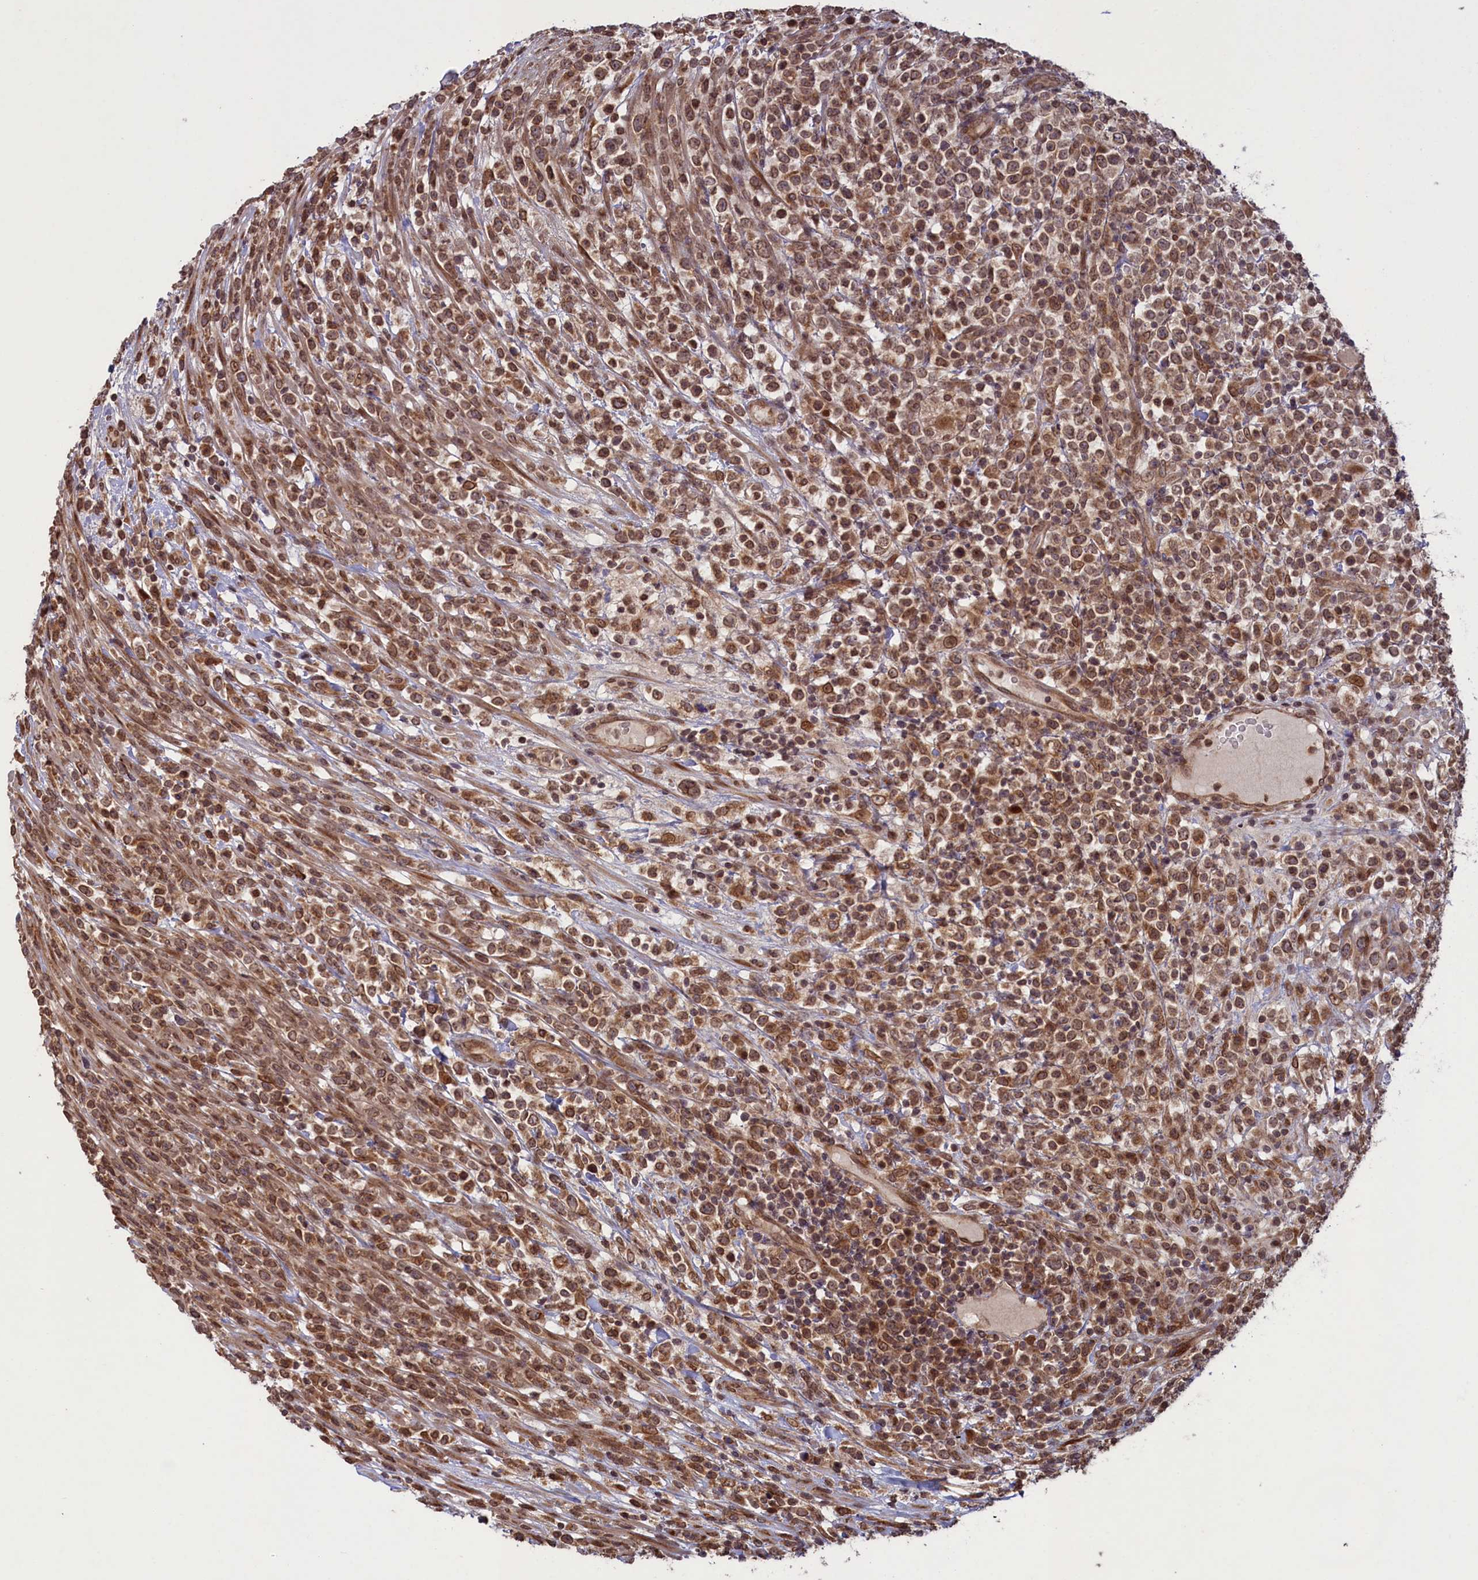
{"staining": {"intensity": "moderate", "quantity": ">75%", "location": "cytoplasmic/membranous,nuclear"}, "tissue": "lymphoma", "cell_type": "Tumor cells", "image_type": "cancer", "snomed": [{"axis": "morphology", "description": "Malignant lymphoma, non-Hodgkin's type, High grade"}, {"axis": "topography", "description": "Colon"}], "caption": "Immunohistochemical staining of human lymphoma exhibits medium levels of moderate cytoplasmic/membranous and nuclear protein positivity in about >75% of tumor cells.", "gene": "NAE1", "patient": {"sex": "female", "age": 53}}